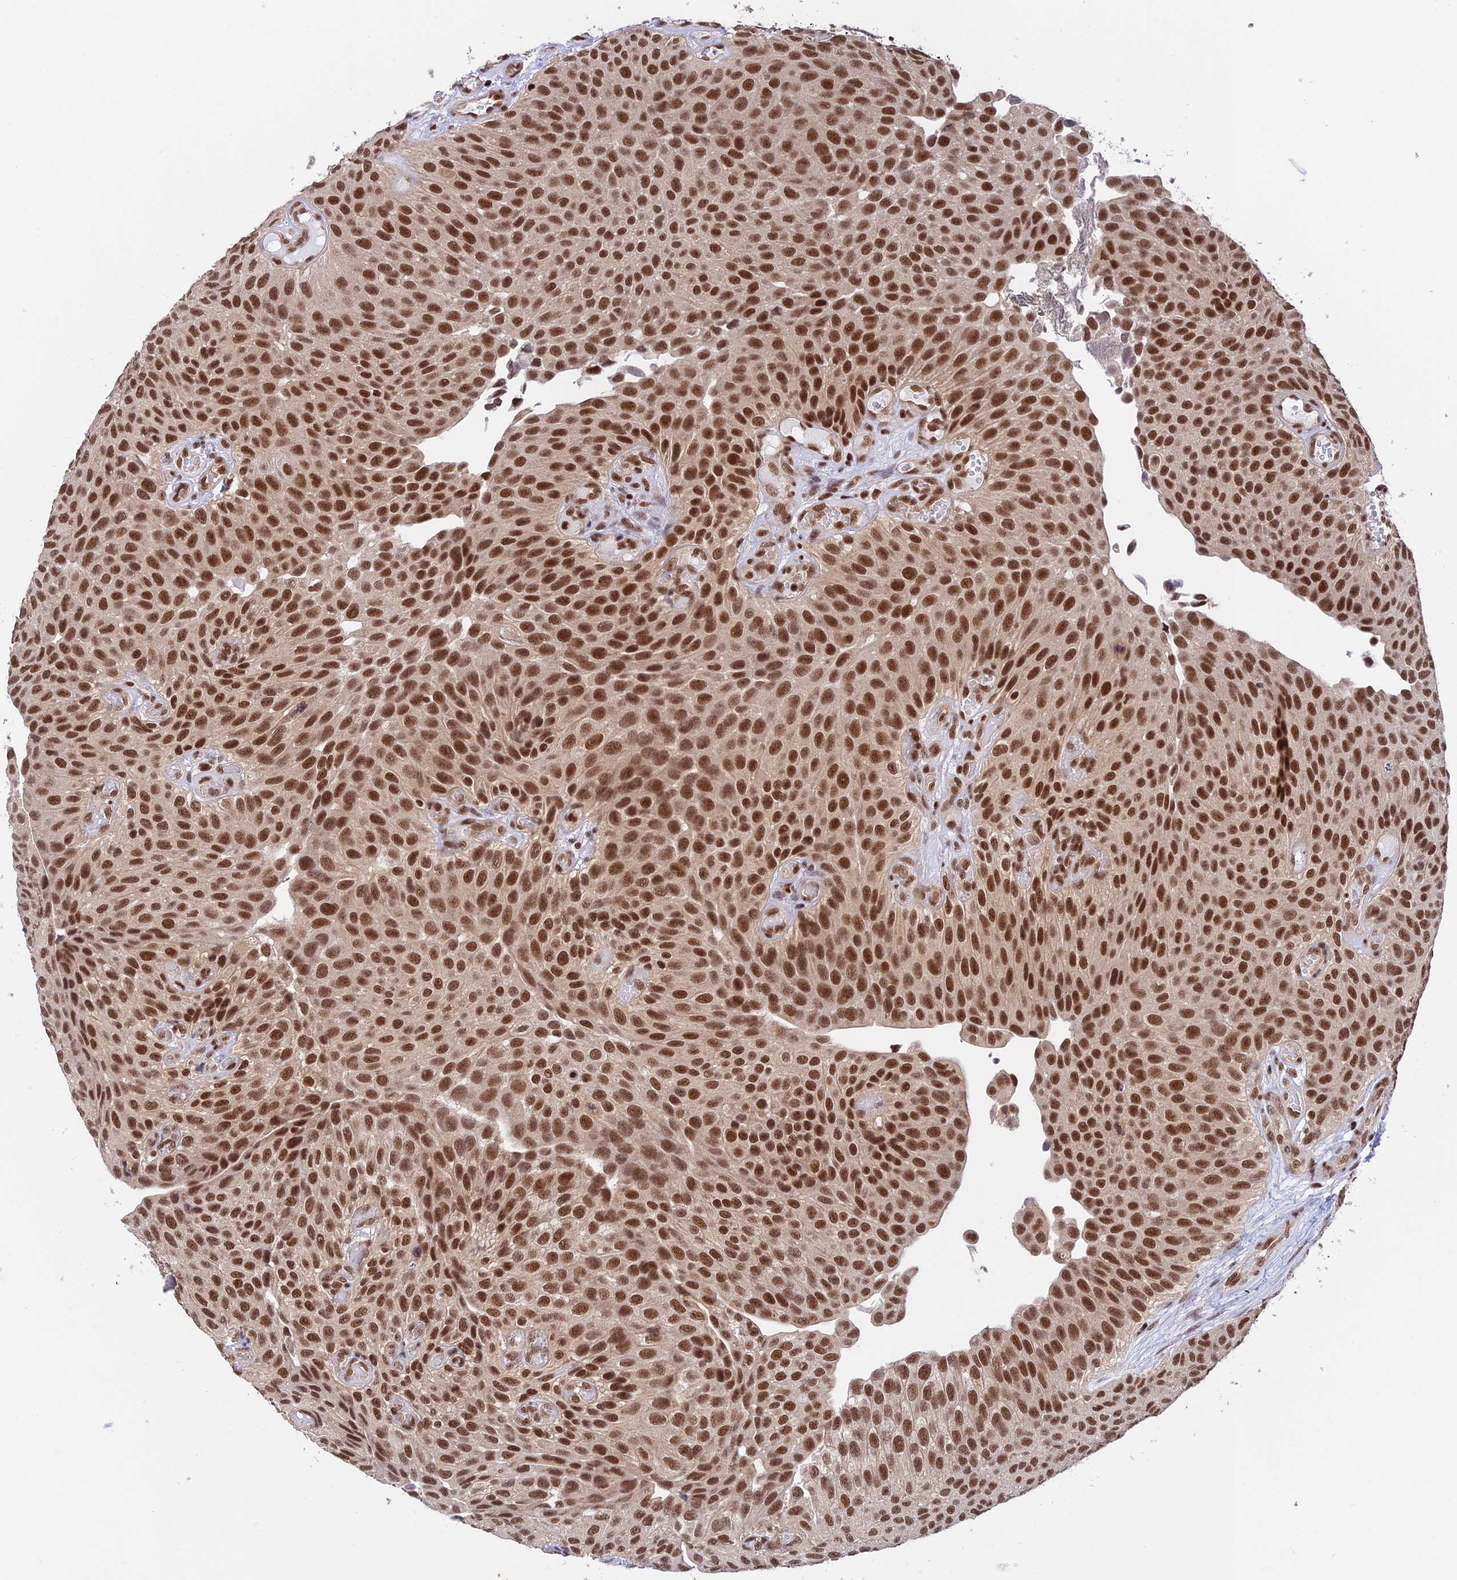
{"staining": {"intensity": "strong", "quantity": ">75%", "location": "nuclear"}, "tissue": "urothelial cancer", "cell_type": "Tumor cells", "image_type": "cancer", "snomed": [{"axis": "morphology", "description": "Urothelial carcinoma, Low grade"}, {"axis": "topography", "description": "Urinary bladder"}], "caption": "The histopathology image reveals a brown stain indicating the presence of a protein in the nuclear of tumor cells in urothelial cancer.", "gene": "THAP11", "patient": {"sex": "male", "age": 89}}